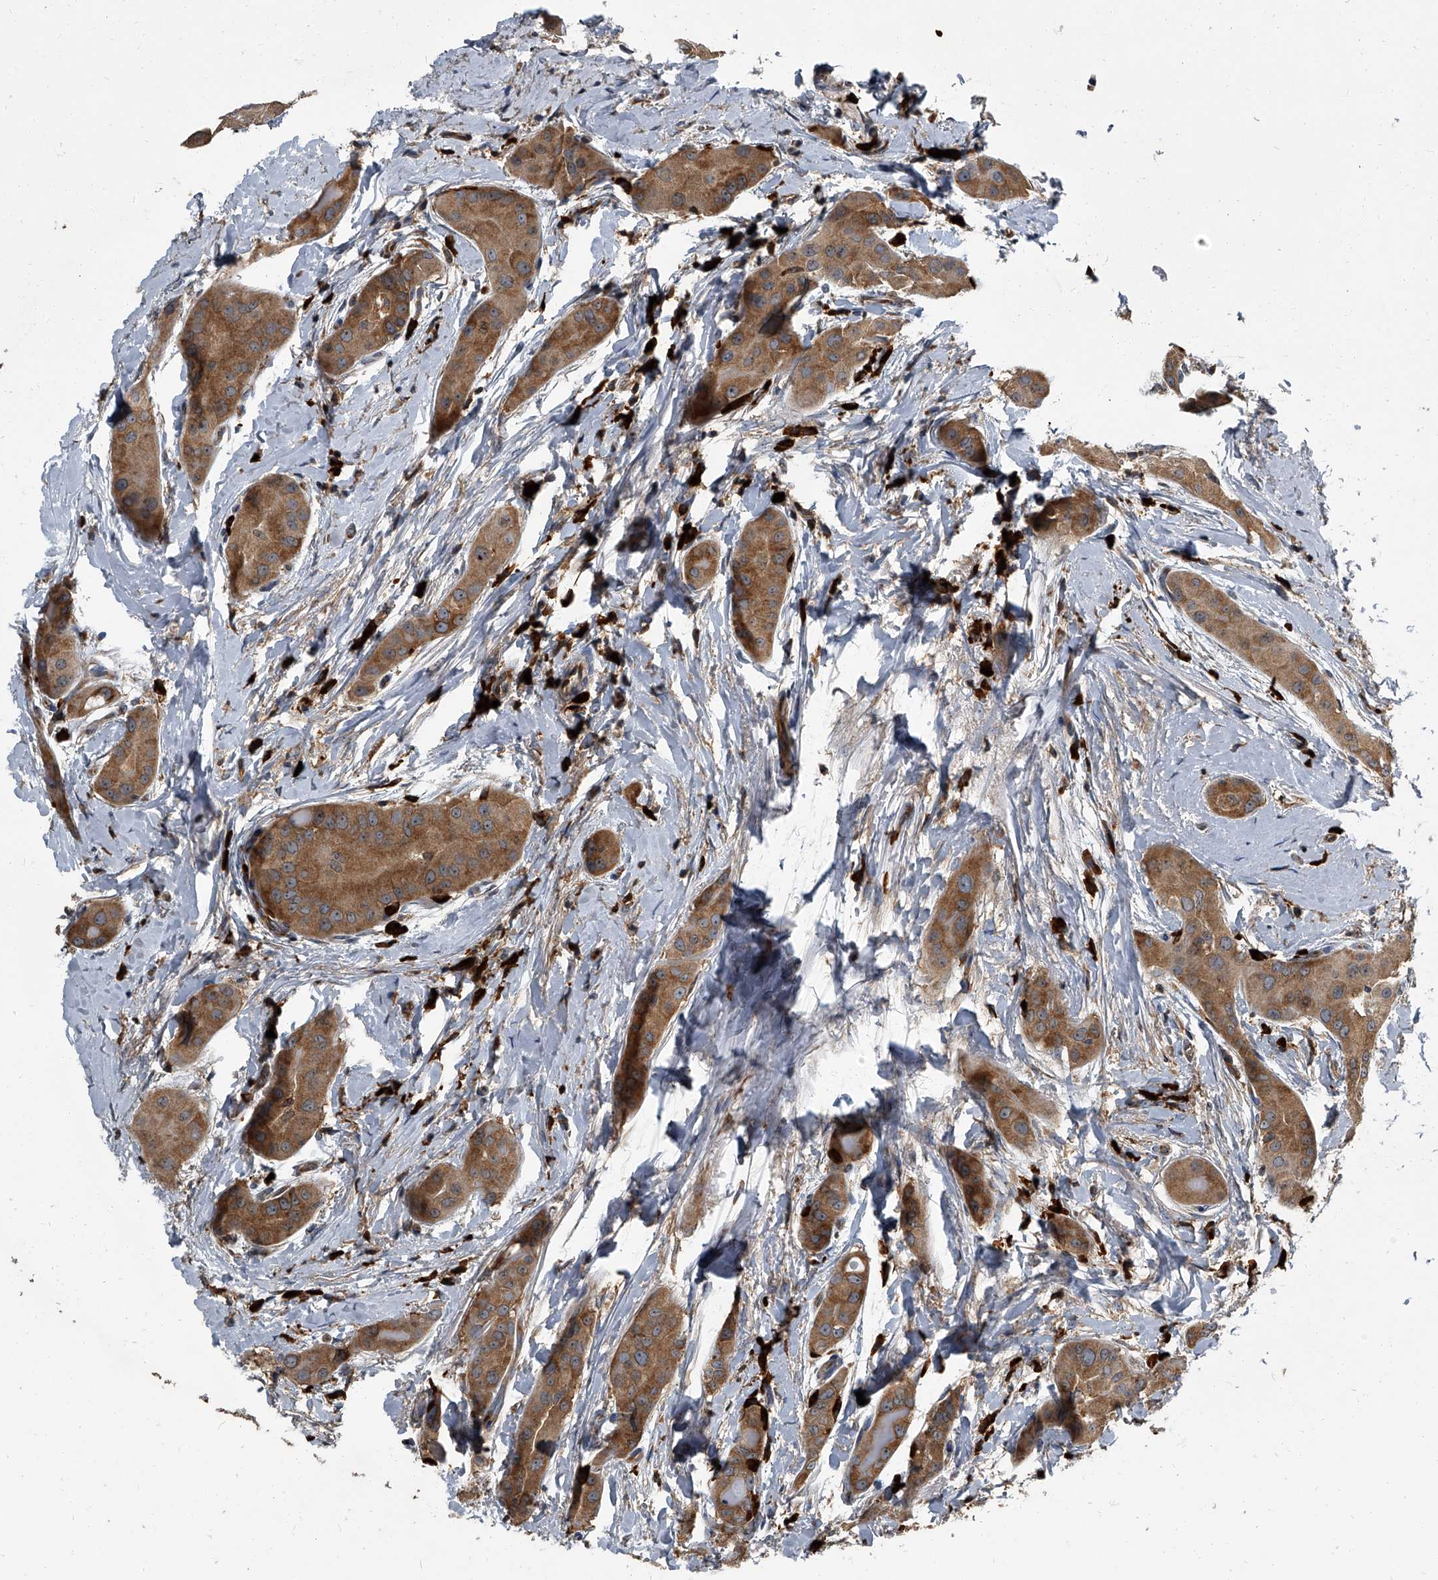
{"staining": {"intensity": "moderate", "quantity": ">75%", "location": "cytoplasmic/membranous"}, "tissue": "thyroid cancer", "cell_type": "Tumor cells", "image_type": "cancer", "snomed": [{"axis": "morphology", "description": "Papillary adenocarcinoma, NOS"}, {"axis": "topography", "description": "Thyroid gland"}], "caption": "An immunohistochemistry image of neoplastic tissue is shown. Protein staining in brown highlights moderate cytoplasmic/membranous positivity in papillary adenocarcinoma (thyroid) within tumor cells. Nuclei are stained in blue.", "gene": "CDV3", "patient": {"sex": "male", "age": 33}}